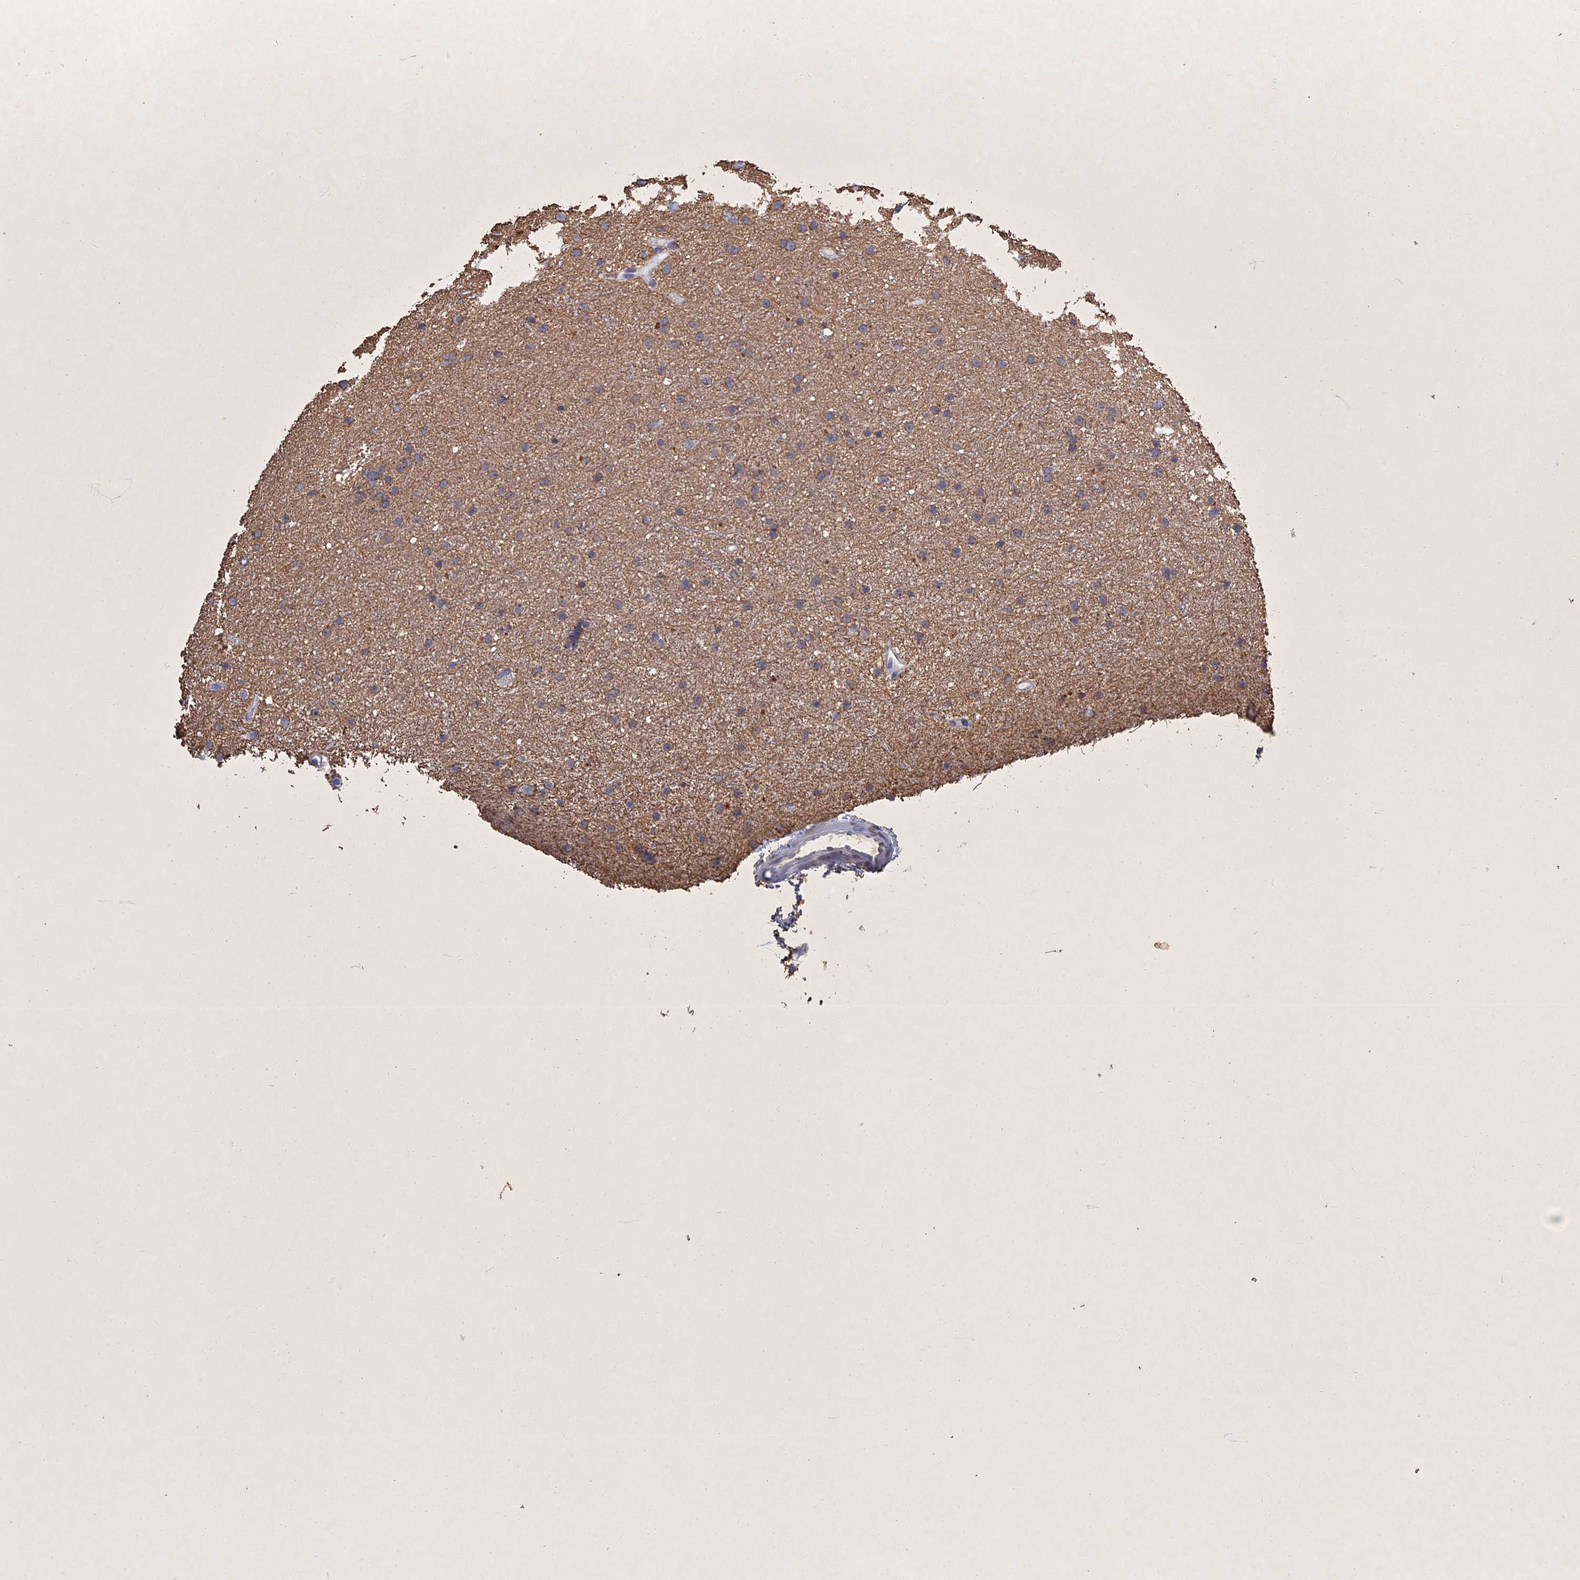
{"staining": {"intensity": "weak", "quantity": "25%-75%", "location": "cytoplasmic/membranous"}, "tissue": "glioma", "cell_type": "Tumor cells", "image_type": "cancer", "snomed": [{"axis": "morphology", "description": "Glioma, malignant, Low grade"}, {"axis": "topography", "description": "Cerebral cortex"}], "caption": "Low-grade glioma (malignant) tissue reveals weak cytoplasmic/membranous staining in approximately 25%-75% of tumor cells, visualized by immunohistochemistry. Ihc stains the protein in brown and the nuclei are stained blue.", "gene": "GFAP", "patient": {"sex": "female", "age": 39}}